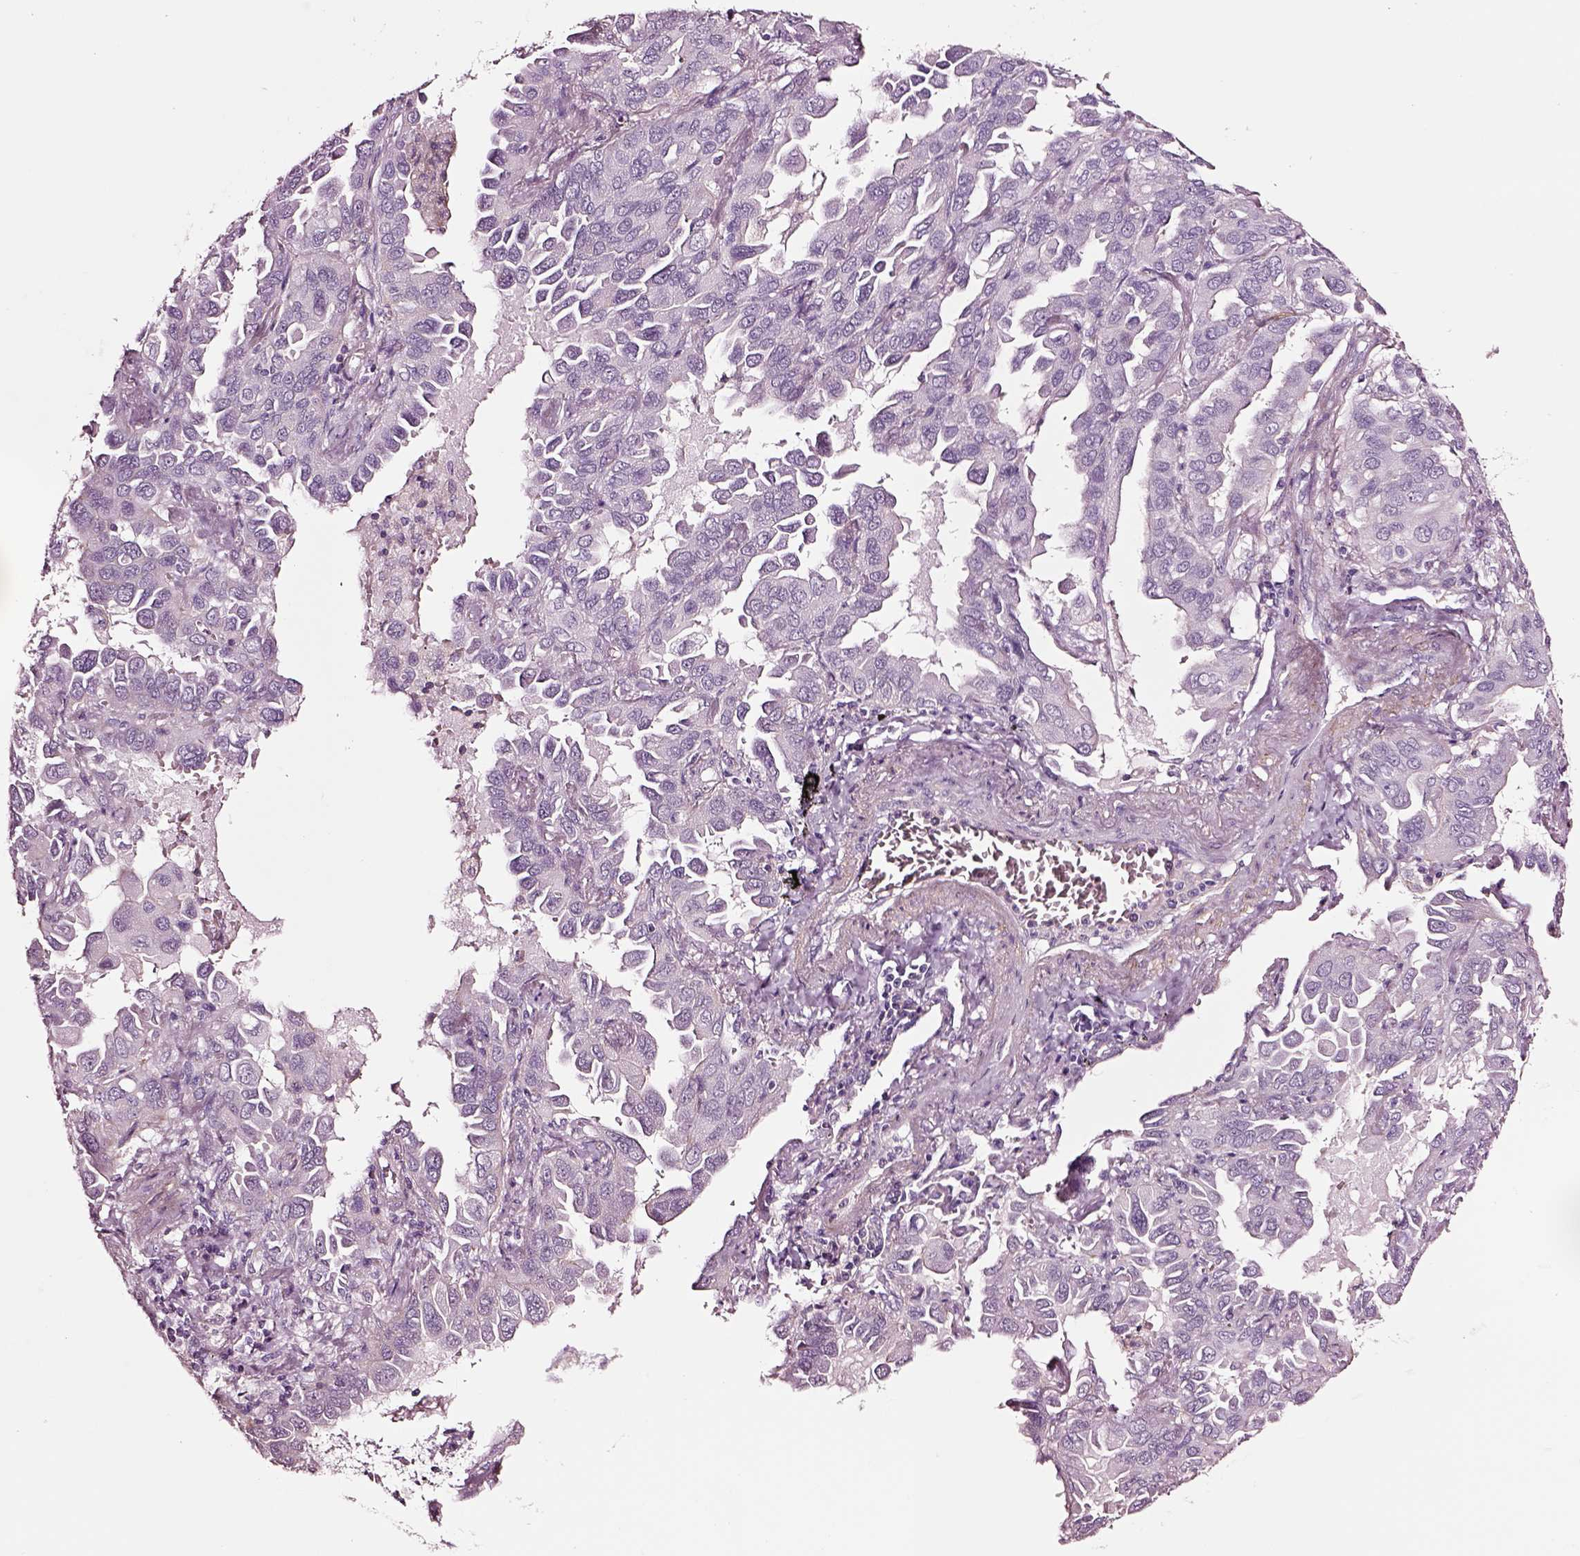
{"staining": {"intensity": "negative", "quantity": "none", "location": "none"}, "tissue": "lung cancer", "cell_type": "Tumor cells", "image_type": "cancer", "snomed": [{"axis": "morphology", "description": "Adenocarcinoma, NOS"}, {"axis": "topography", "description": "Lung"}], "caption": "Micrograph shows no significant protein positivity in tumor cells of lung adenocarcinoma. (Brightfield microscopy of DAB (3,3'-diaminobenzidine) IHC at high magnification).", "gene": "SOX10", "patient": {"sex": "male", "age": 64}}